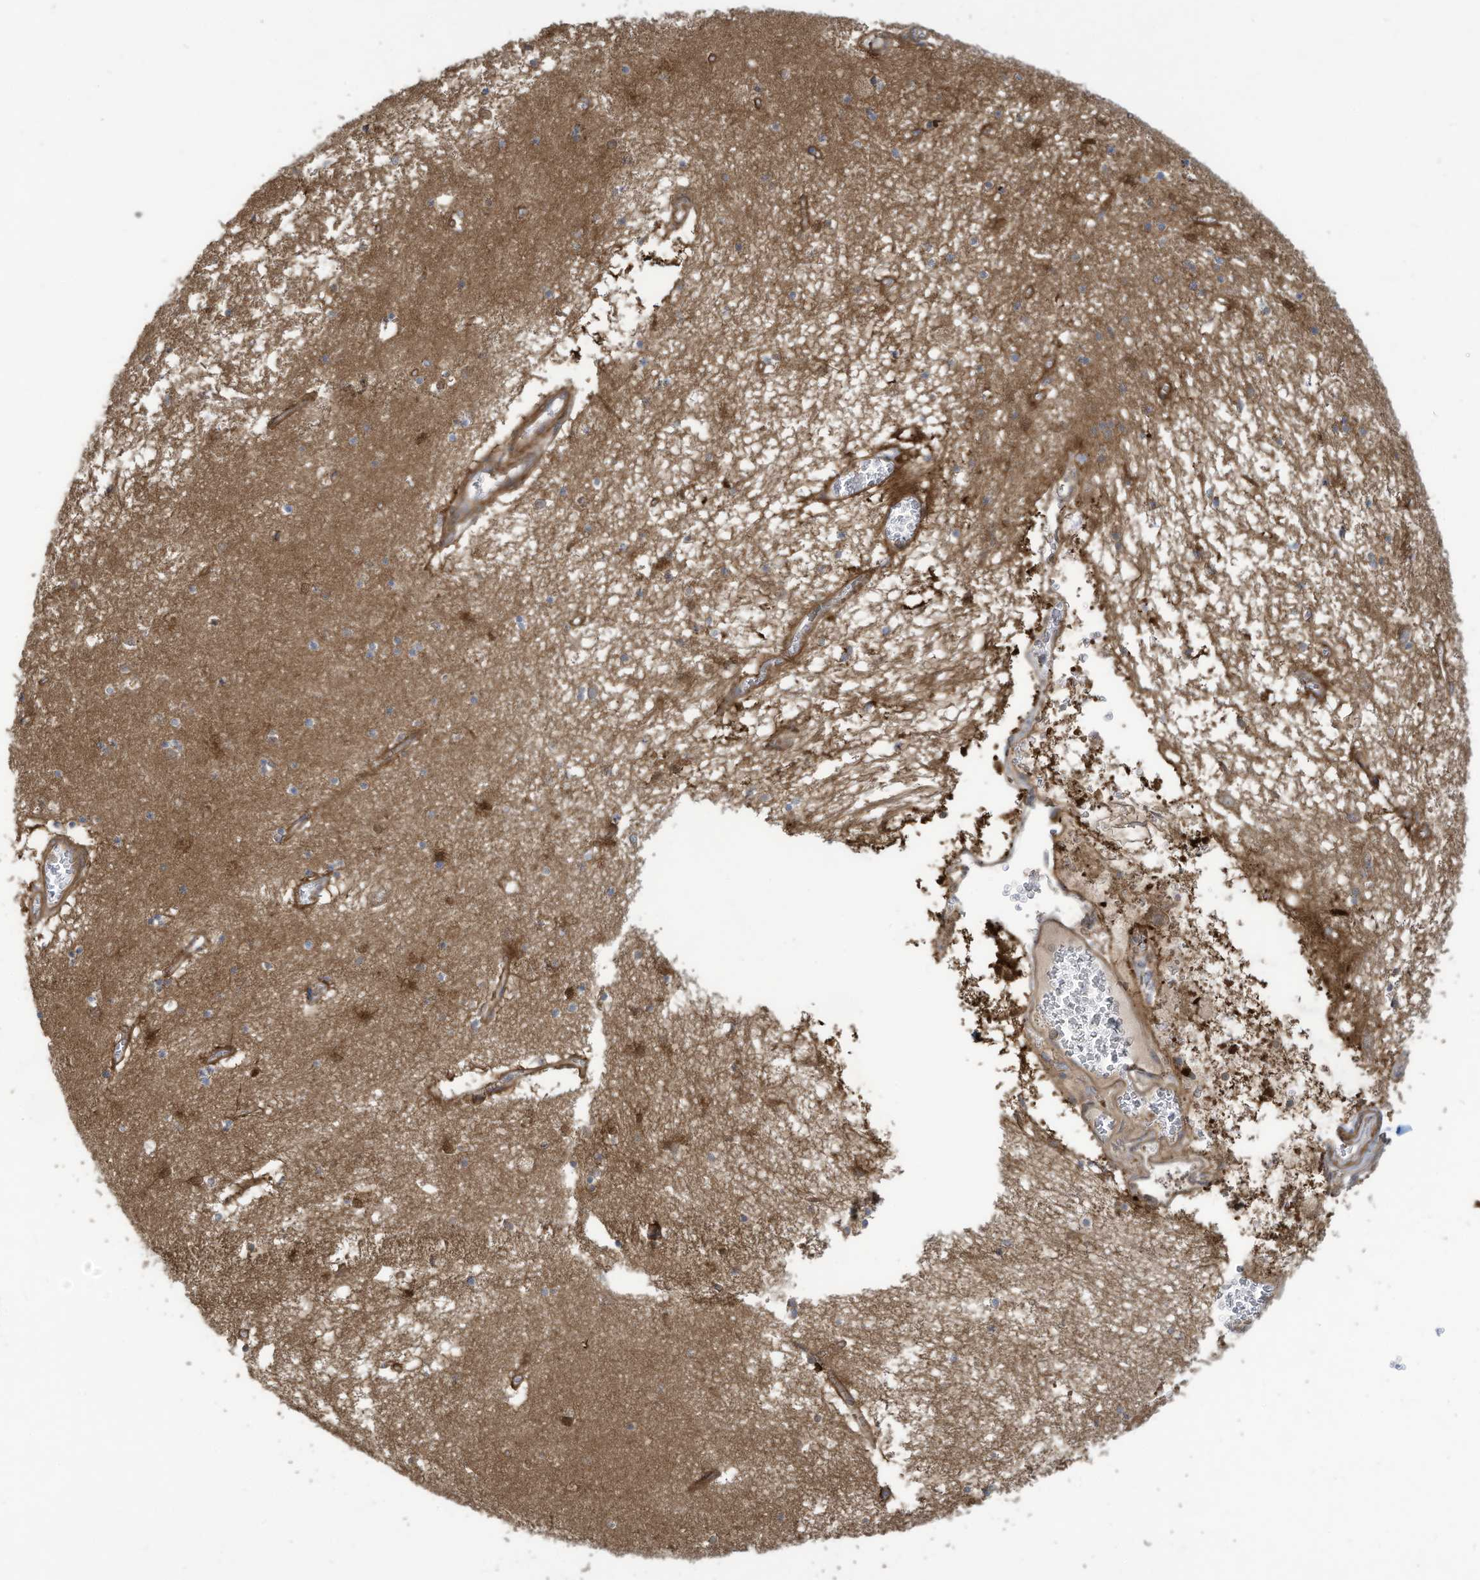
{"staining": {"intensity": "moderate", "quantity": ">75%", "location": "cytoplasmic/membranous"}, "tissue": "hippocampus", "cell_type": "Glial cells", "image_type": "normal", "snomed": [{"axis": "morphology", "description": "Normal tissue, NOS"}, {"axis": "topography", "description": "Hippocampus"}], "caption": "Moderate cytoplasmic/membranous expression is seen in approximately >75% of glial cells in benign hippocampus.", "gene": "ADI1", "patient": {"sex": "male", "age": 70}}